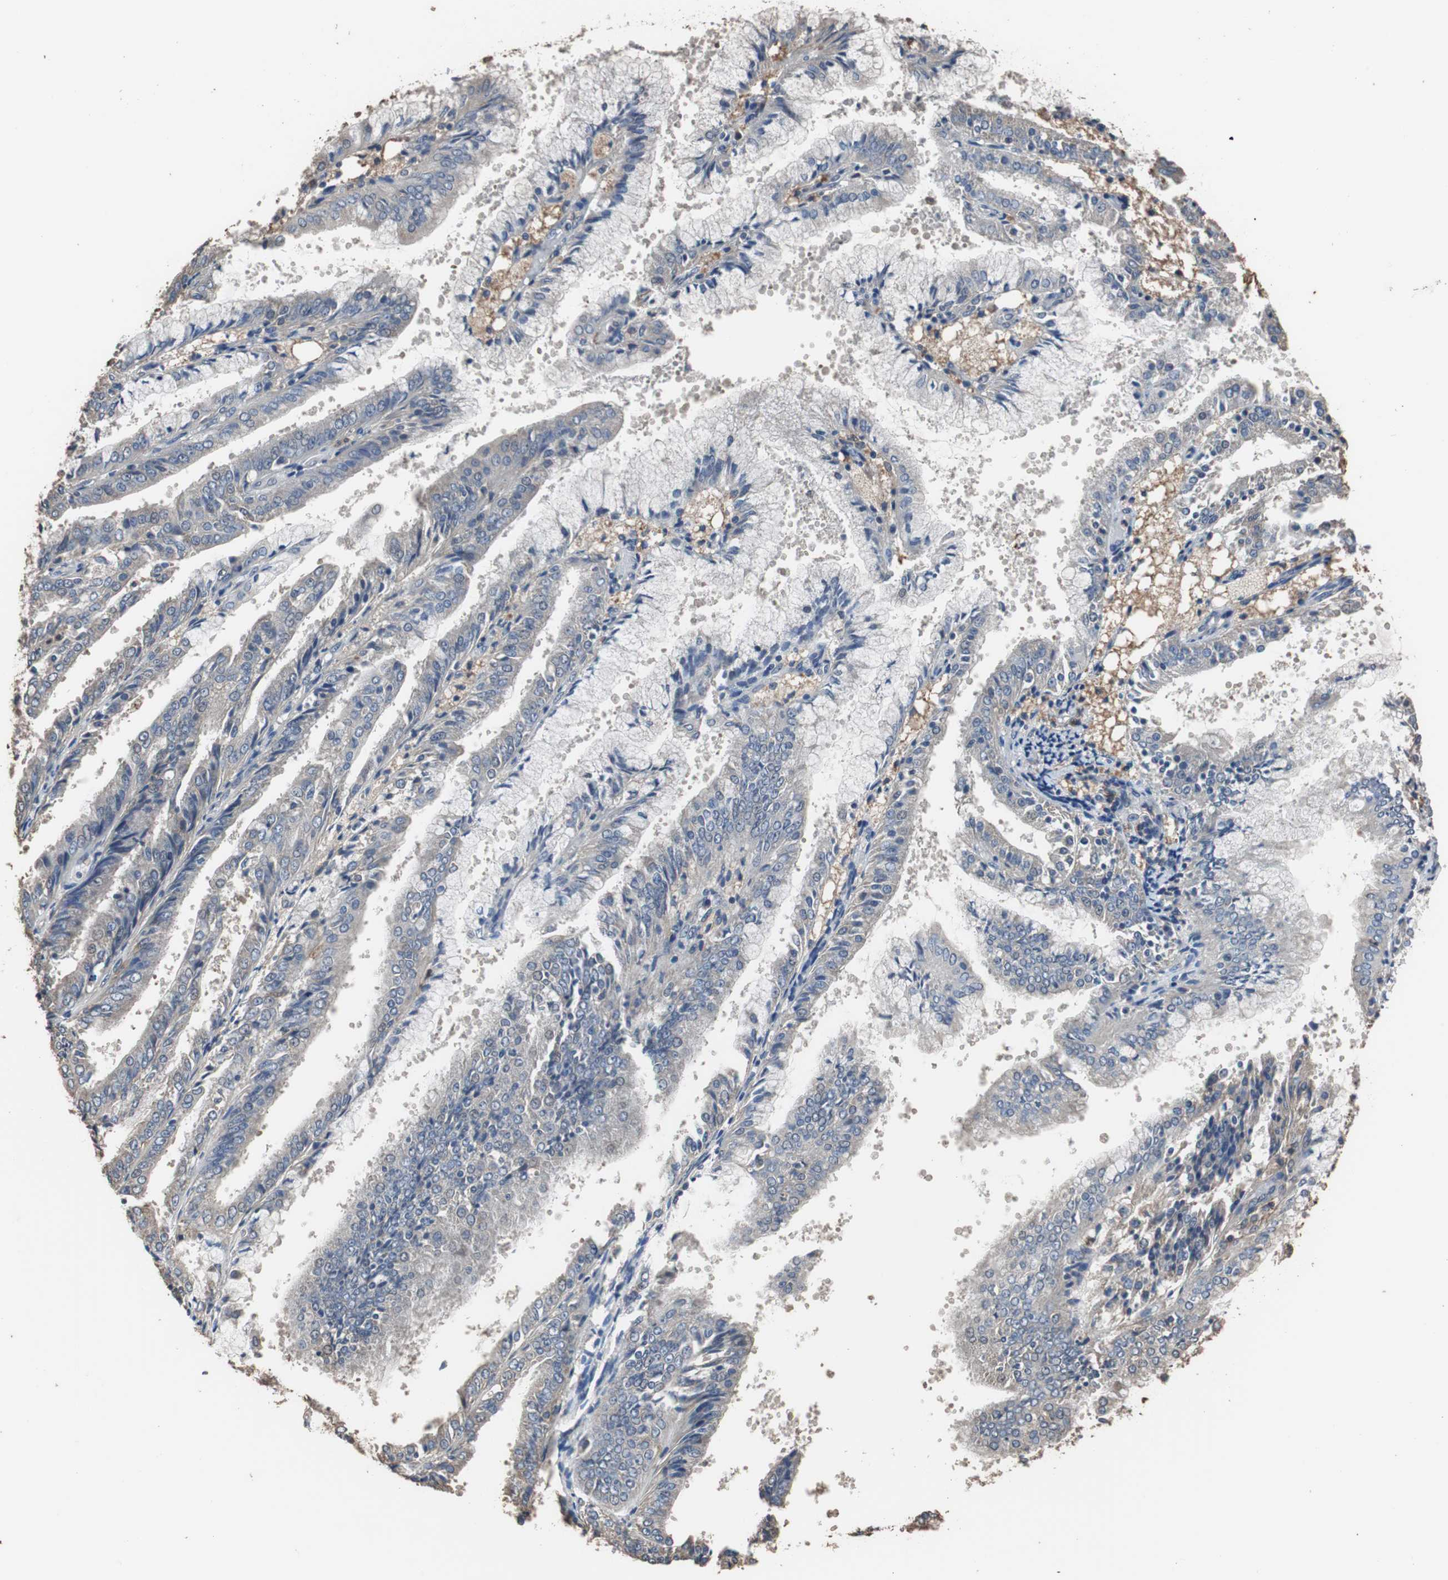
{"staining": {"intensity": "negative", "quantity": "none", "location": "none"}, "tissue": "endometrial cancer", "cell_type": "Tumor cells", "image_type": "cancer", "snomed": [{"axis": "morphology", "description": "Adenocarcinoma, NOS"}, {"axis": "topography", "description": "Endometrium"}], "caption": "There is no significant positivity in tumor cells of endometrial adenocarcinoma.", "gene": "SCIMP", "patient": {"sex": "female", "age": 63}}